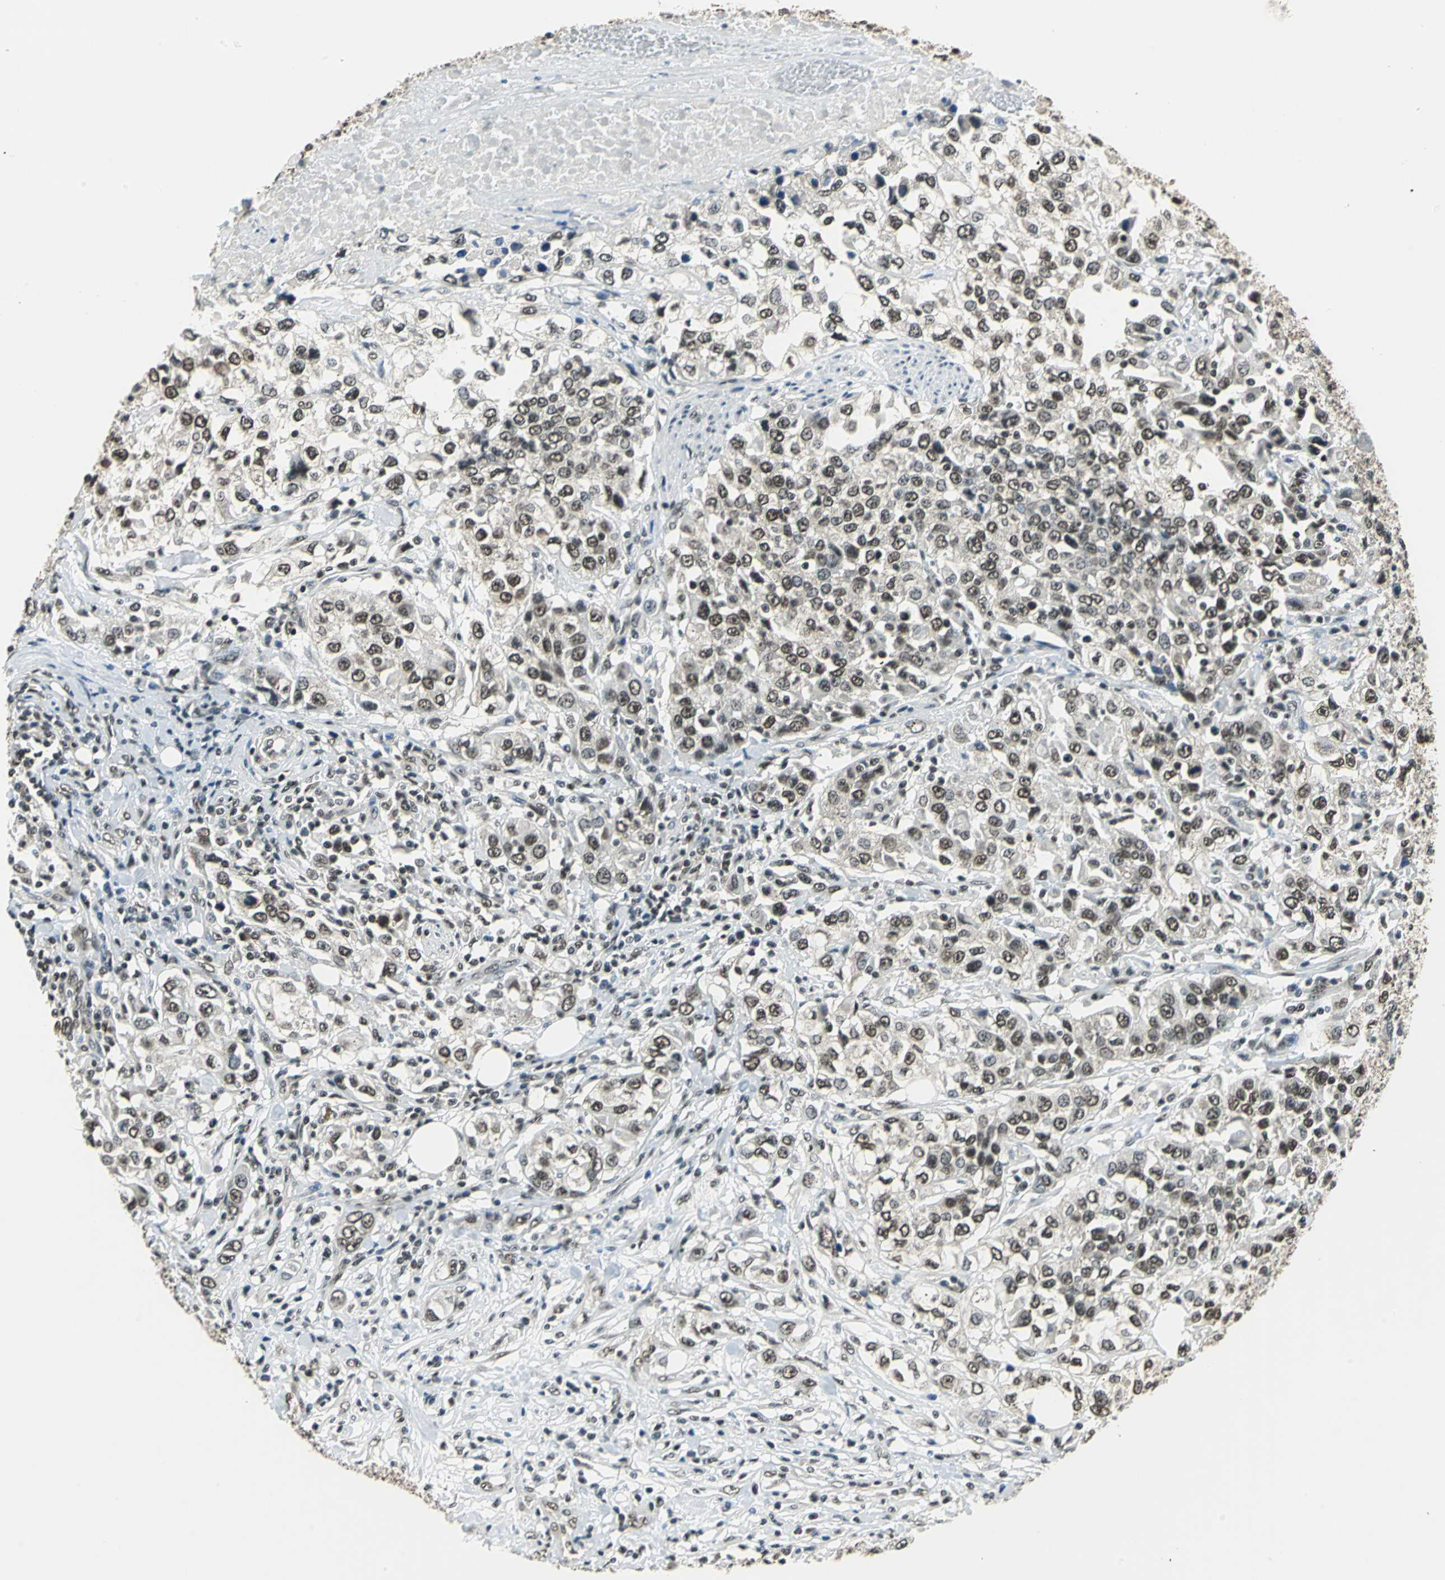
{"staining": {"intensity": "strong", "quantity": ">75%", "location": "nuclear"}, "tissue": "urothelial cancer", "cell_type": "Tumor cells", "image_type": "cancer", "snomed": [{"axis": "morphology", "description": "Urothelial carcinoma, High grade"}, {"axis": "topography", "description": "Urinary bladder"}], "caption": "Immunohistochemical staining of high-grade urothelial carcinoma displays high levels of strong nuclear staining in about >75% of tumor cells.", "gene": "RBM14", "patient": {"sex": "female", "age": 80}}